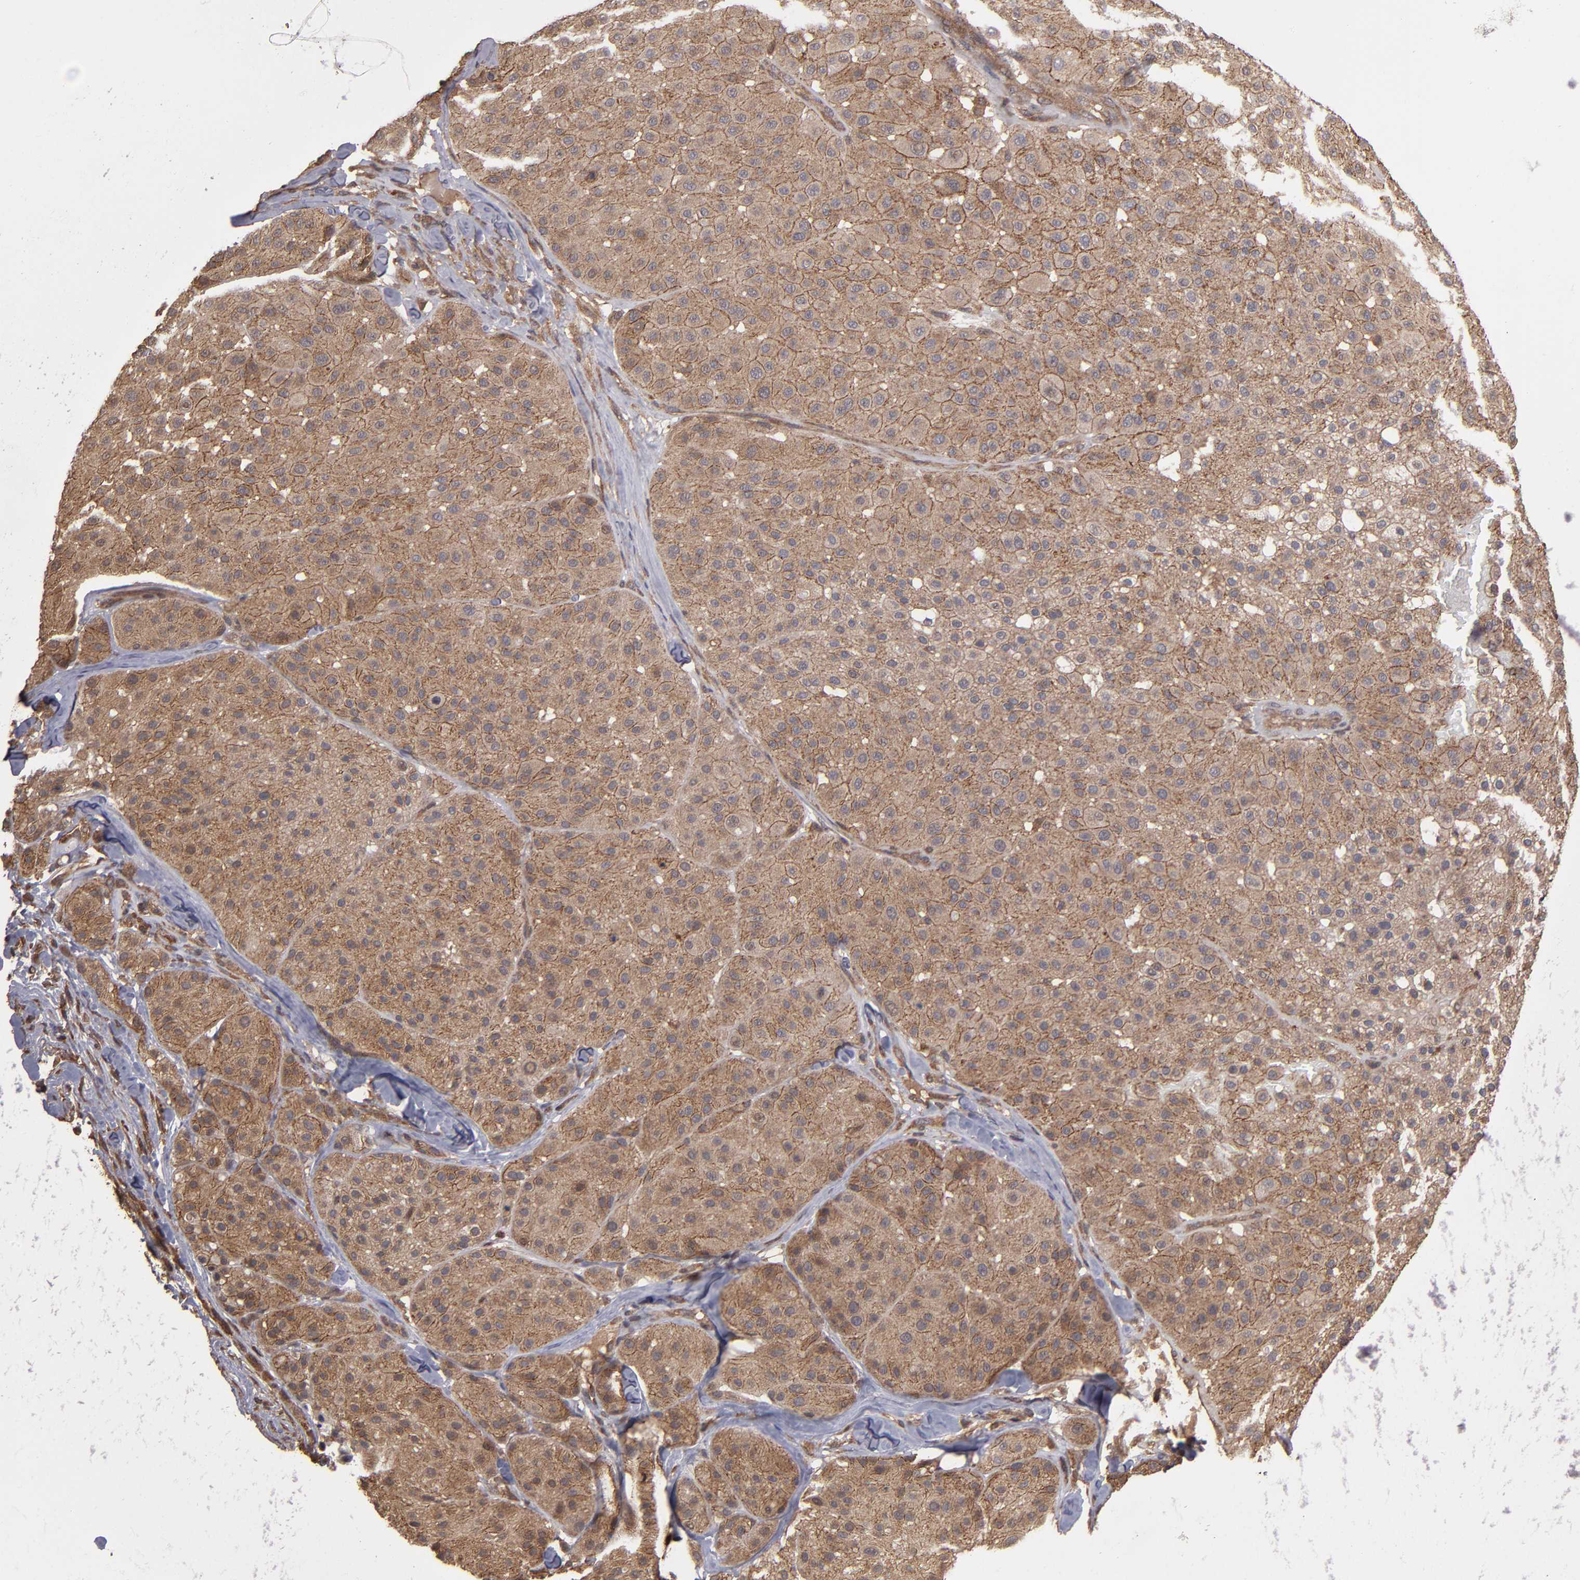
{"staining": {"intensity": "weak", "quantity": ">75%", "location": "cytoplasmic/membranous"}, "tissue": "melanoma", "cell_type": "Tumor cells", "image_type": "cancer", "snomed": [{"axis": "morphology", "description": "Normal tissue, NOS"}, {"axis": "morphology", "description": "Malignant melanoma, Metastatic site"}, {"axis": "topography", "description": "Skin"}], "caption": "Tumor cells demonstrate weak cytoplasmic/membranous positivity in approximately >75% of cells in malignant melanoma (metastatic site).", "gene": "RPS6KA6", "patient": {"sex": "male", "age": 41}}